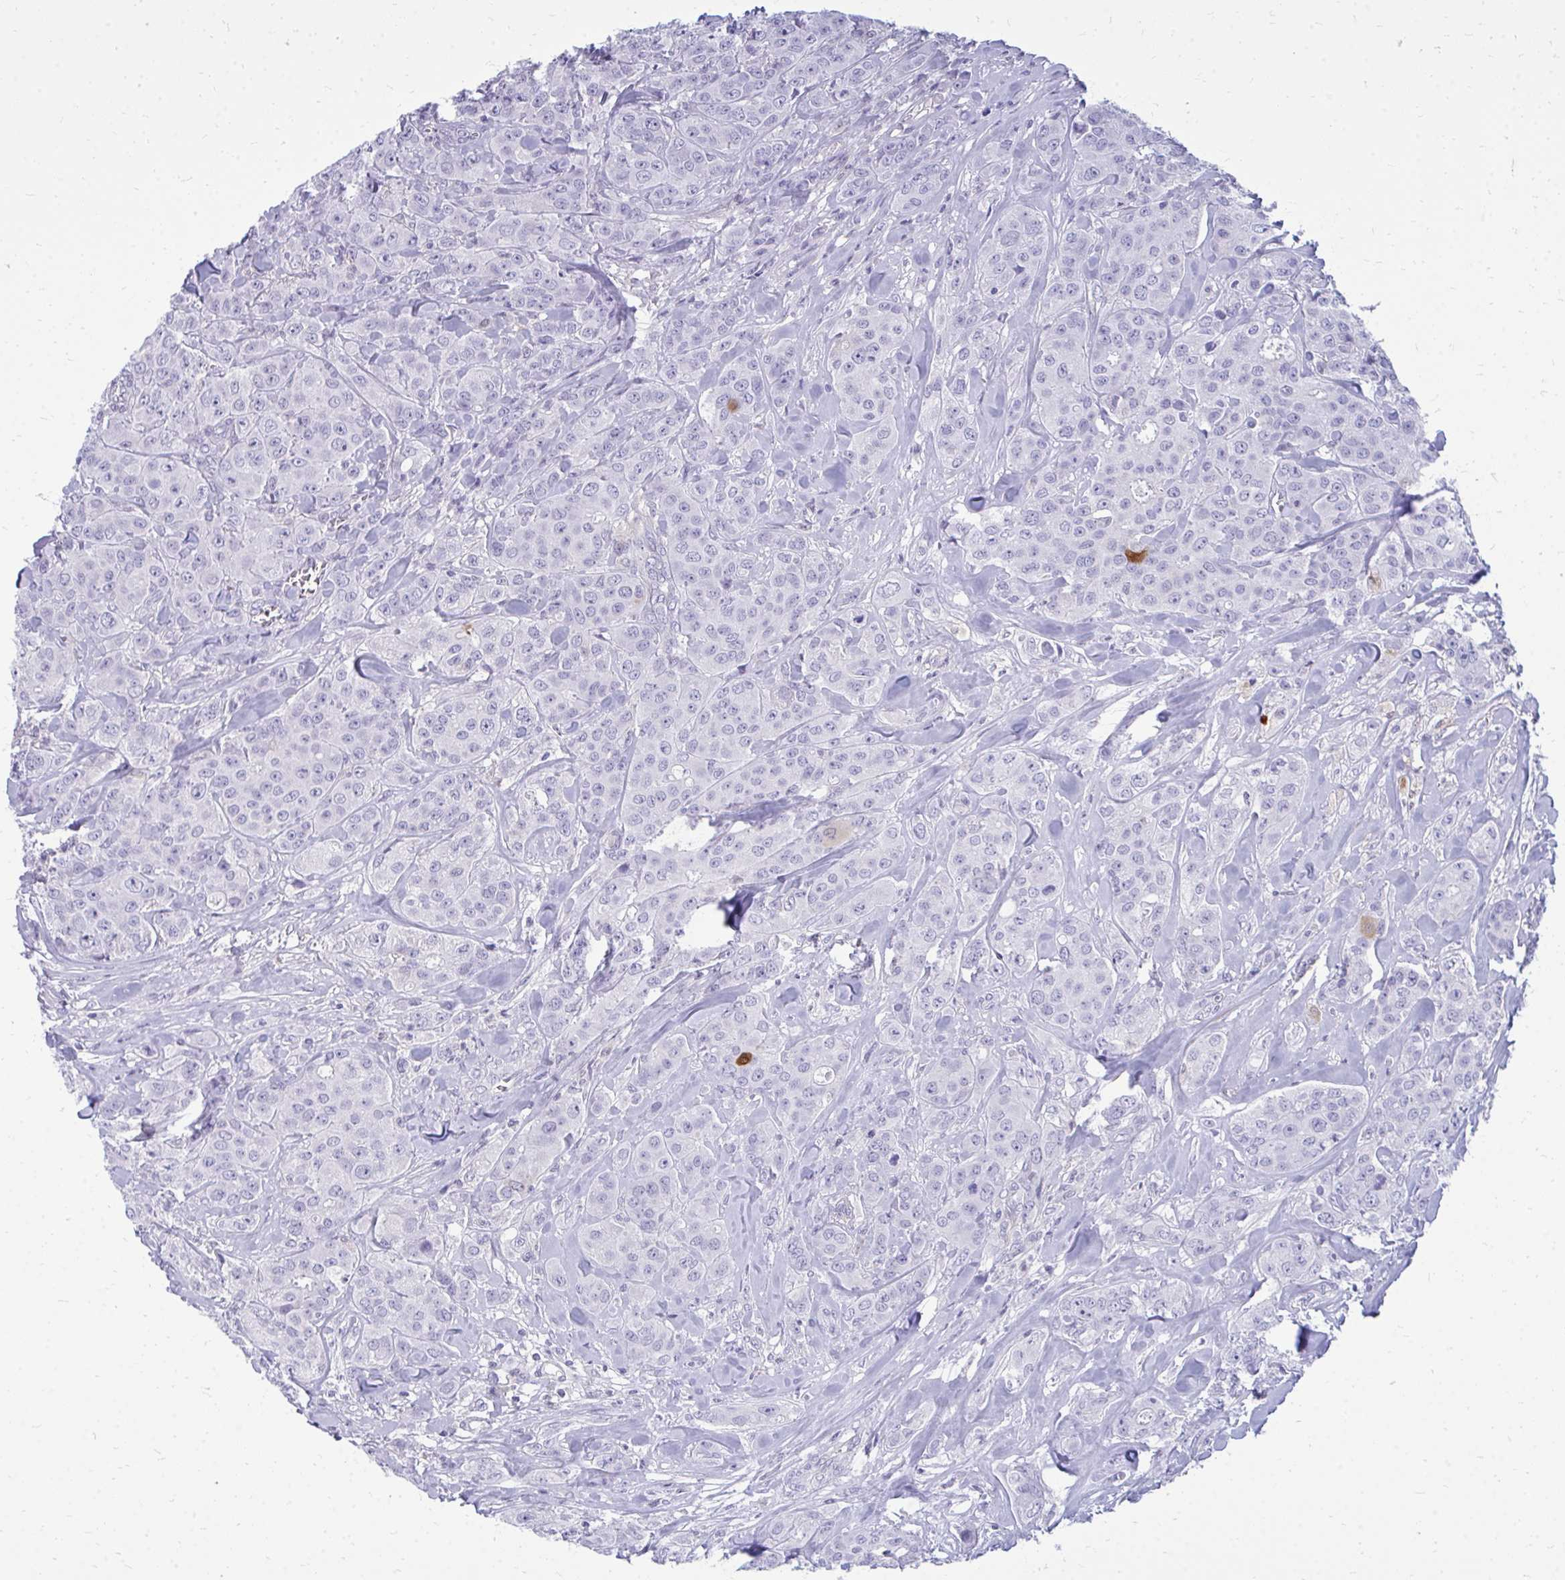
{"staining": {"intensity": "negative", "quantity": "none", "location": "none"}, "tissue": "breast cancer", "cell_type": "Tumor cells", "image_type": "cancer", "snomed": [{"axis": "morphology", "description": "Normal tissue, NOS"}, {"axis": "morphology", "description": "Duct carcinoma"}, {"axis": "topography", "description": "Breast"}], "caption": "Tumor cells are negative for brown protein staining in breast cancer (invasive ductal carcinoma).", "gene": "FABP3", "patient": {"sex": "female", "age": 43}}